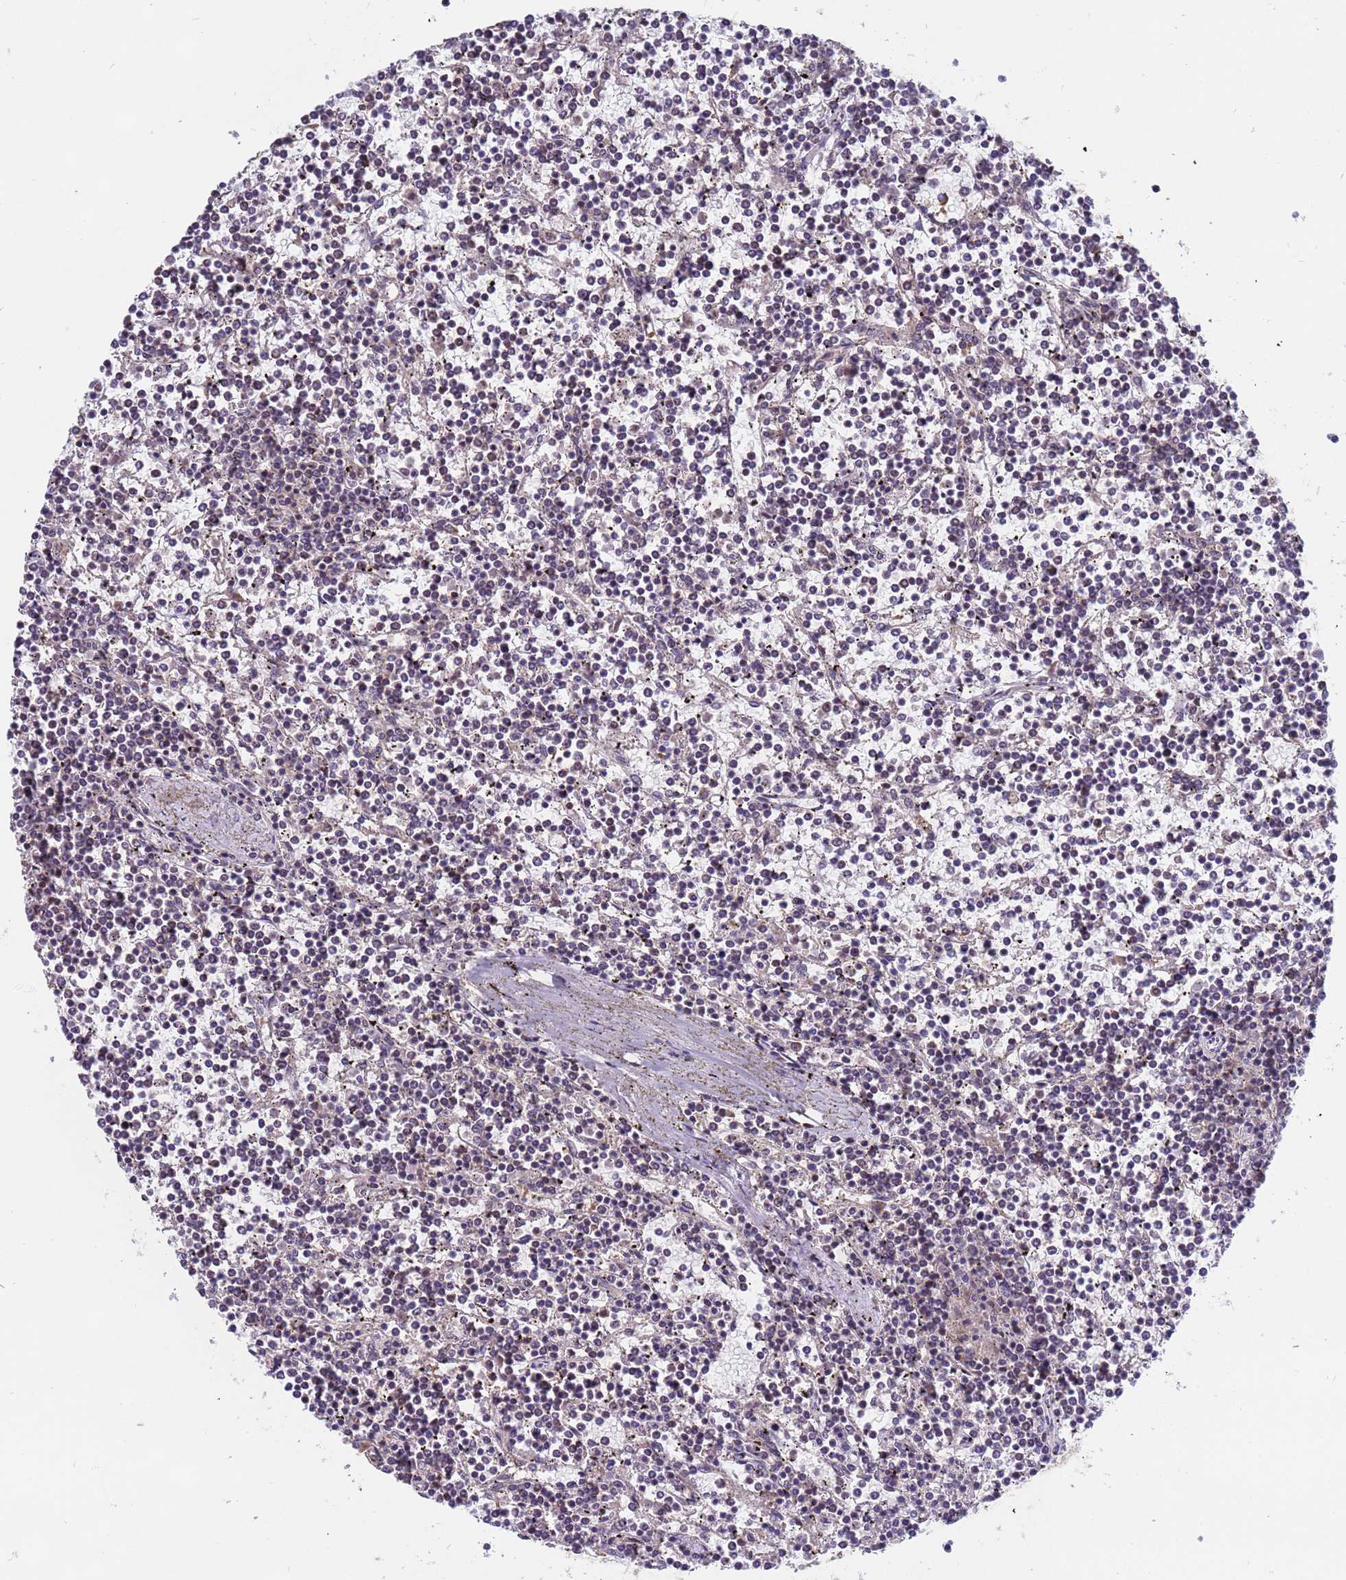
{"staining": {"intensity": "negative", "quantity": "none", "location": "none"}, "tissue": "lymphoma", "cell_type": "Tumor cells", "image_type": "cancer", "snomed": [{"axis": "morphology", "description": "Malignant lymphoma, non-Hodgkin's type, Low grade"}, {"axis": "topography", "description": "Spleen"}], "caption": "DAB (3,3'-diaminobenzidine) immunohistochemical staining of malignant lymphoma, non-Hodgkin's type (low-grade) shows no significant staining in tumor cells.", "gene": "DENND2B", "patient": {"sex": "female", "age": 19}}